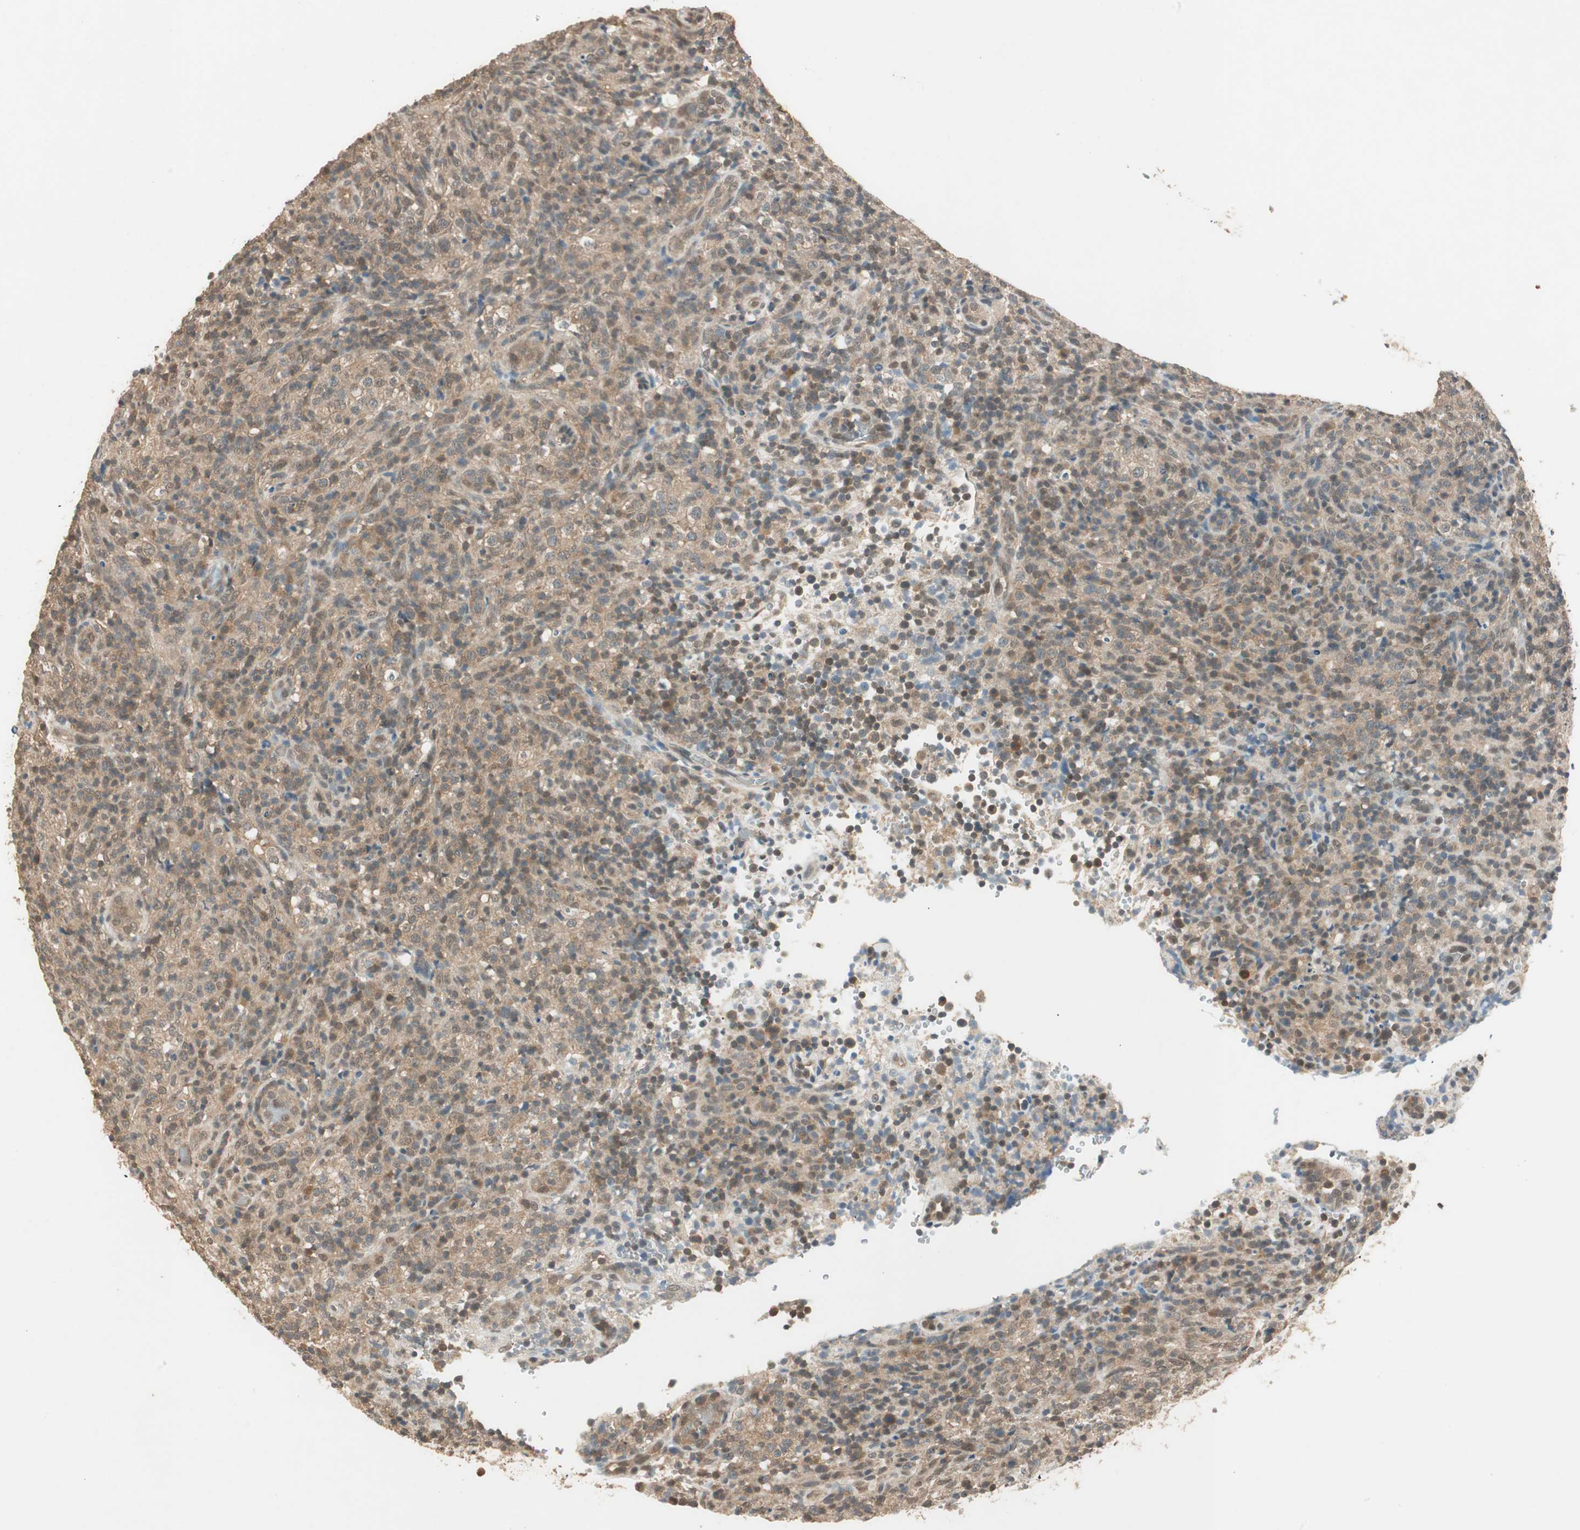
{"staining": {"intensity": "moderate", "quantity": ">75%", "location": "cytoplasmic/membranous"}, "tissue": "lymphoma", "cell_type": "Tumor cells", "image_type": "cancer", "snomed": [{"axis": "morphology", "description": "Malignant lymphoma, non-Hodgkin's type, High grade"}, {"axis": "topography", "description": "Lymph node"}], "caption": "Approximately >75% of tumor cells in malignant lymphoma, non-Hodgkin's type (high-grade) exhibit moderate cytoplasmic/membranous protein positivity as visualized by brown immunohistochemical staining.", "gene": "USP5", "patient": {"sex": "female", "age": 76}}